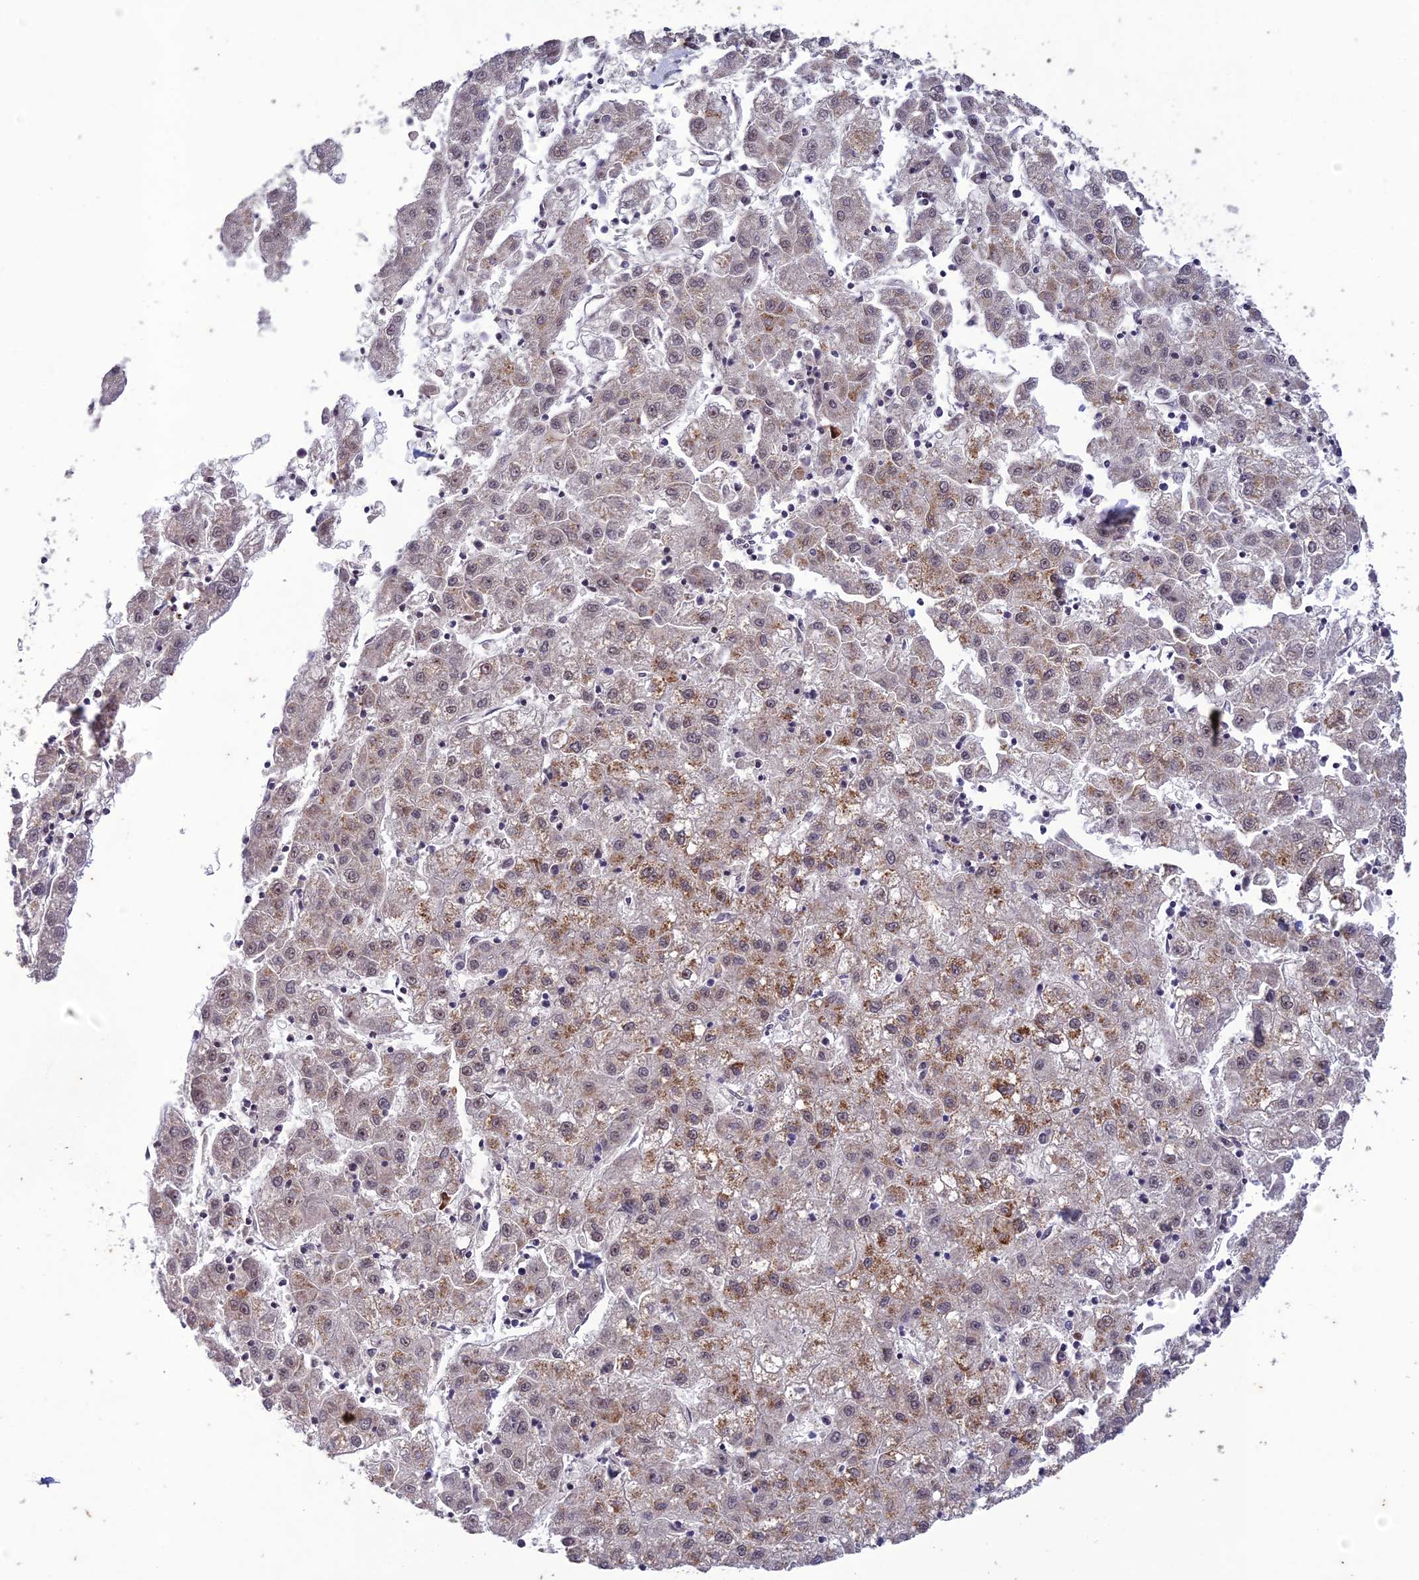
{"staining": {"intensity": "weak", "quantity": "25%-75%", "location": "cytoplasmic/membranous"}, "tissue": "liver cancer", "cell_type": "Tumor cells", "image_type": "cancer", "snomed": [{"axis": "morphology", "description": "Carcinoma, Hepatocellular, NOS"}, {"axis": "topography", "description": "Liver"}], "caption": "Liver cancer stained for a protein demonstrates weak cytoplasmic/membranous positivity in tumor cells.", "gene": "POP4", "patient": {"sex": "male", "age": 72}}